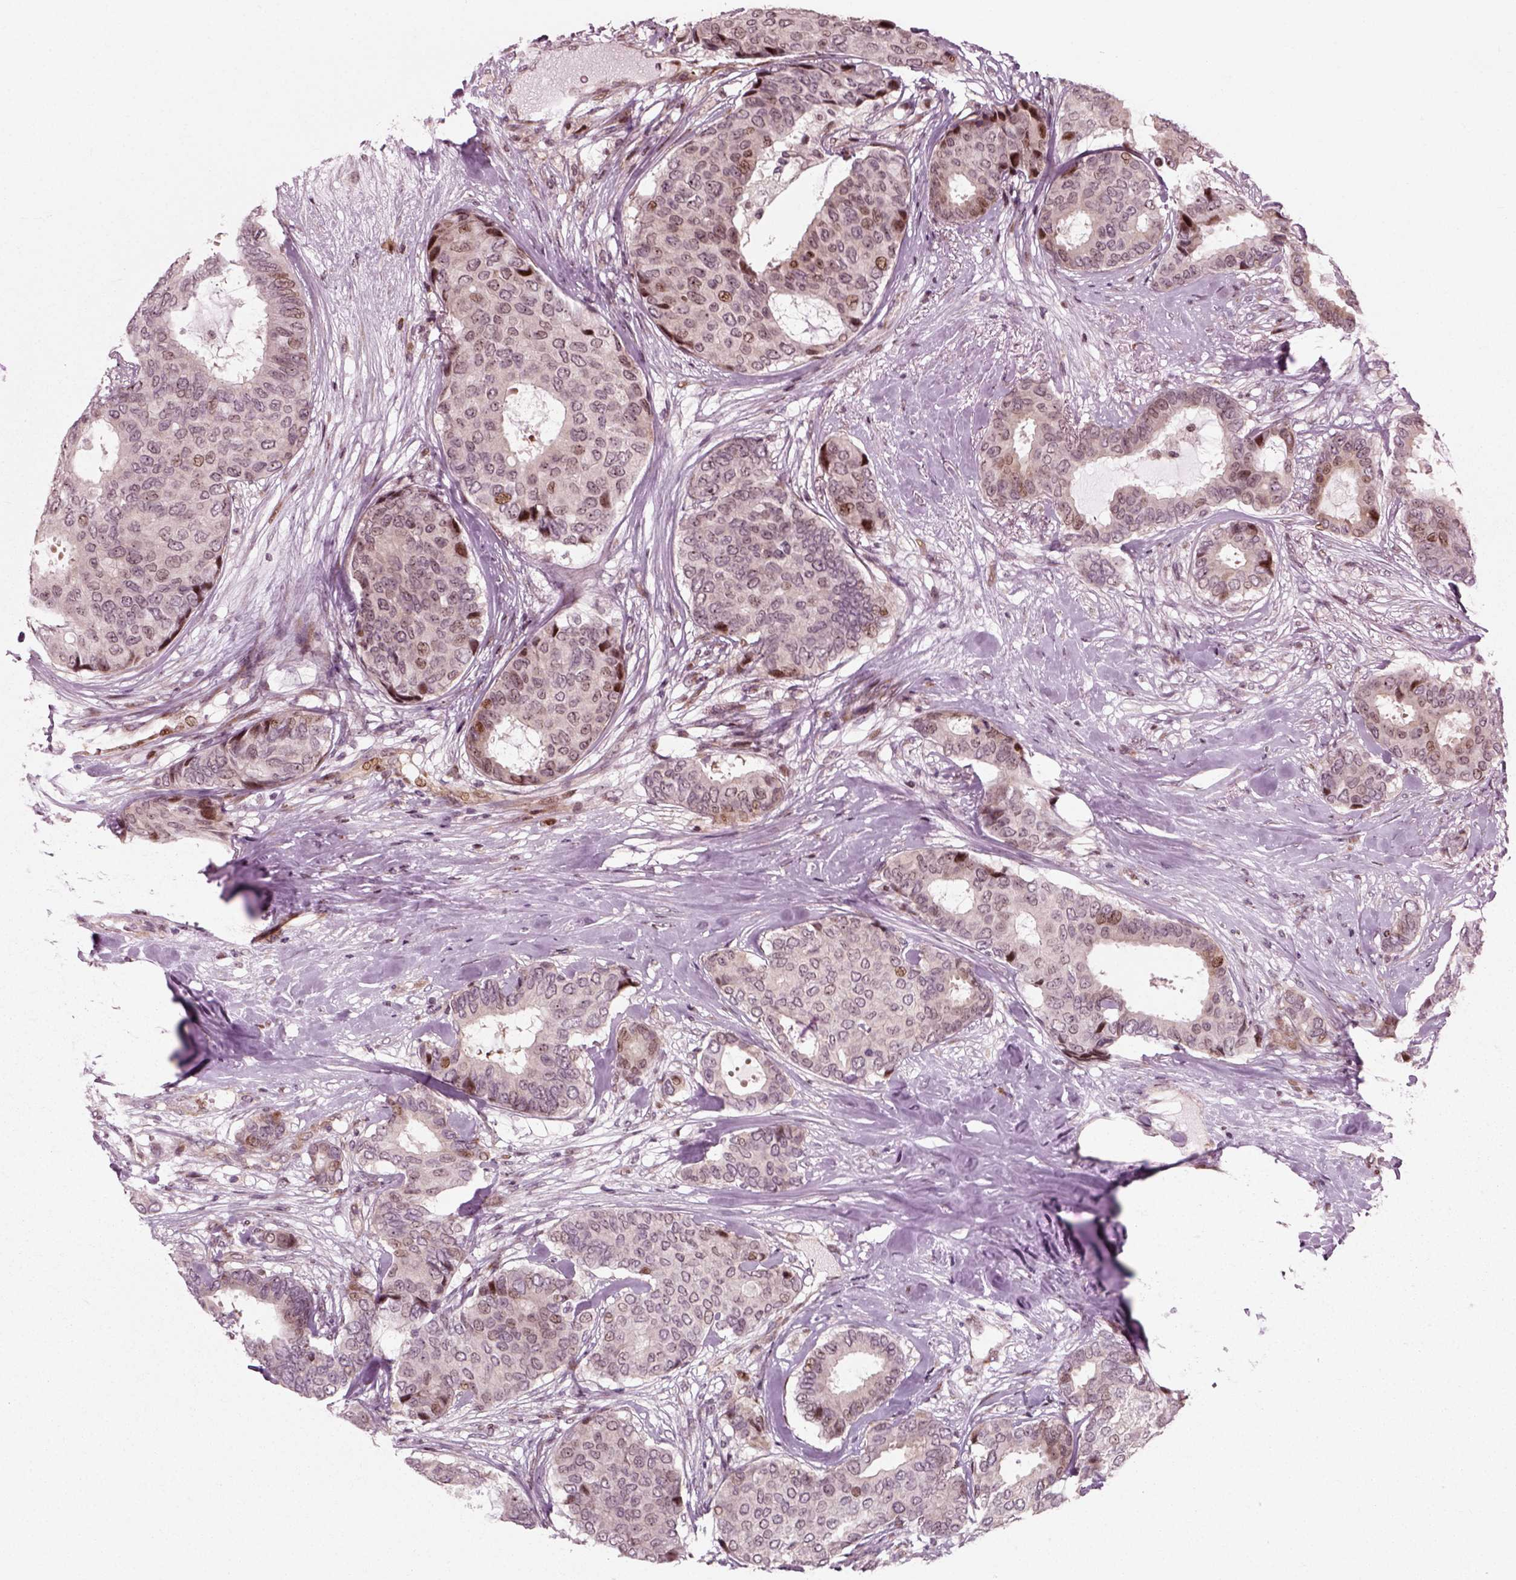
{"staining": {"intensity": "moderate", "quantity": "<25%", "location": "nuclear"}, "tissue": "breast cancer", "cell_type": "Tumor cells", "image_type": "cancer", "snomed": [{"axis": "morphology", "description": "Duct carcinoma"}, {"axis": "topography", "description": "Breast"}], "caption": "Protein staining demonstrates moderate nuclear staining in approximately <25% of tumor cells in breast cancer.", "gene": "CDC14A", "patient": {"sex": "female", "age": 75}}